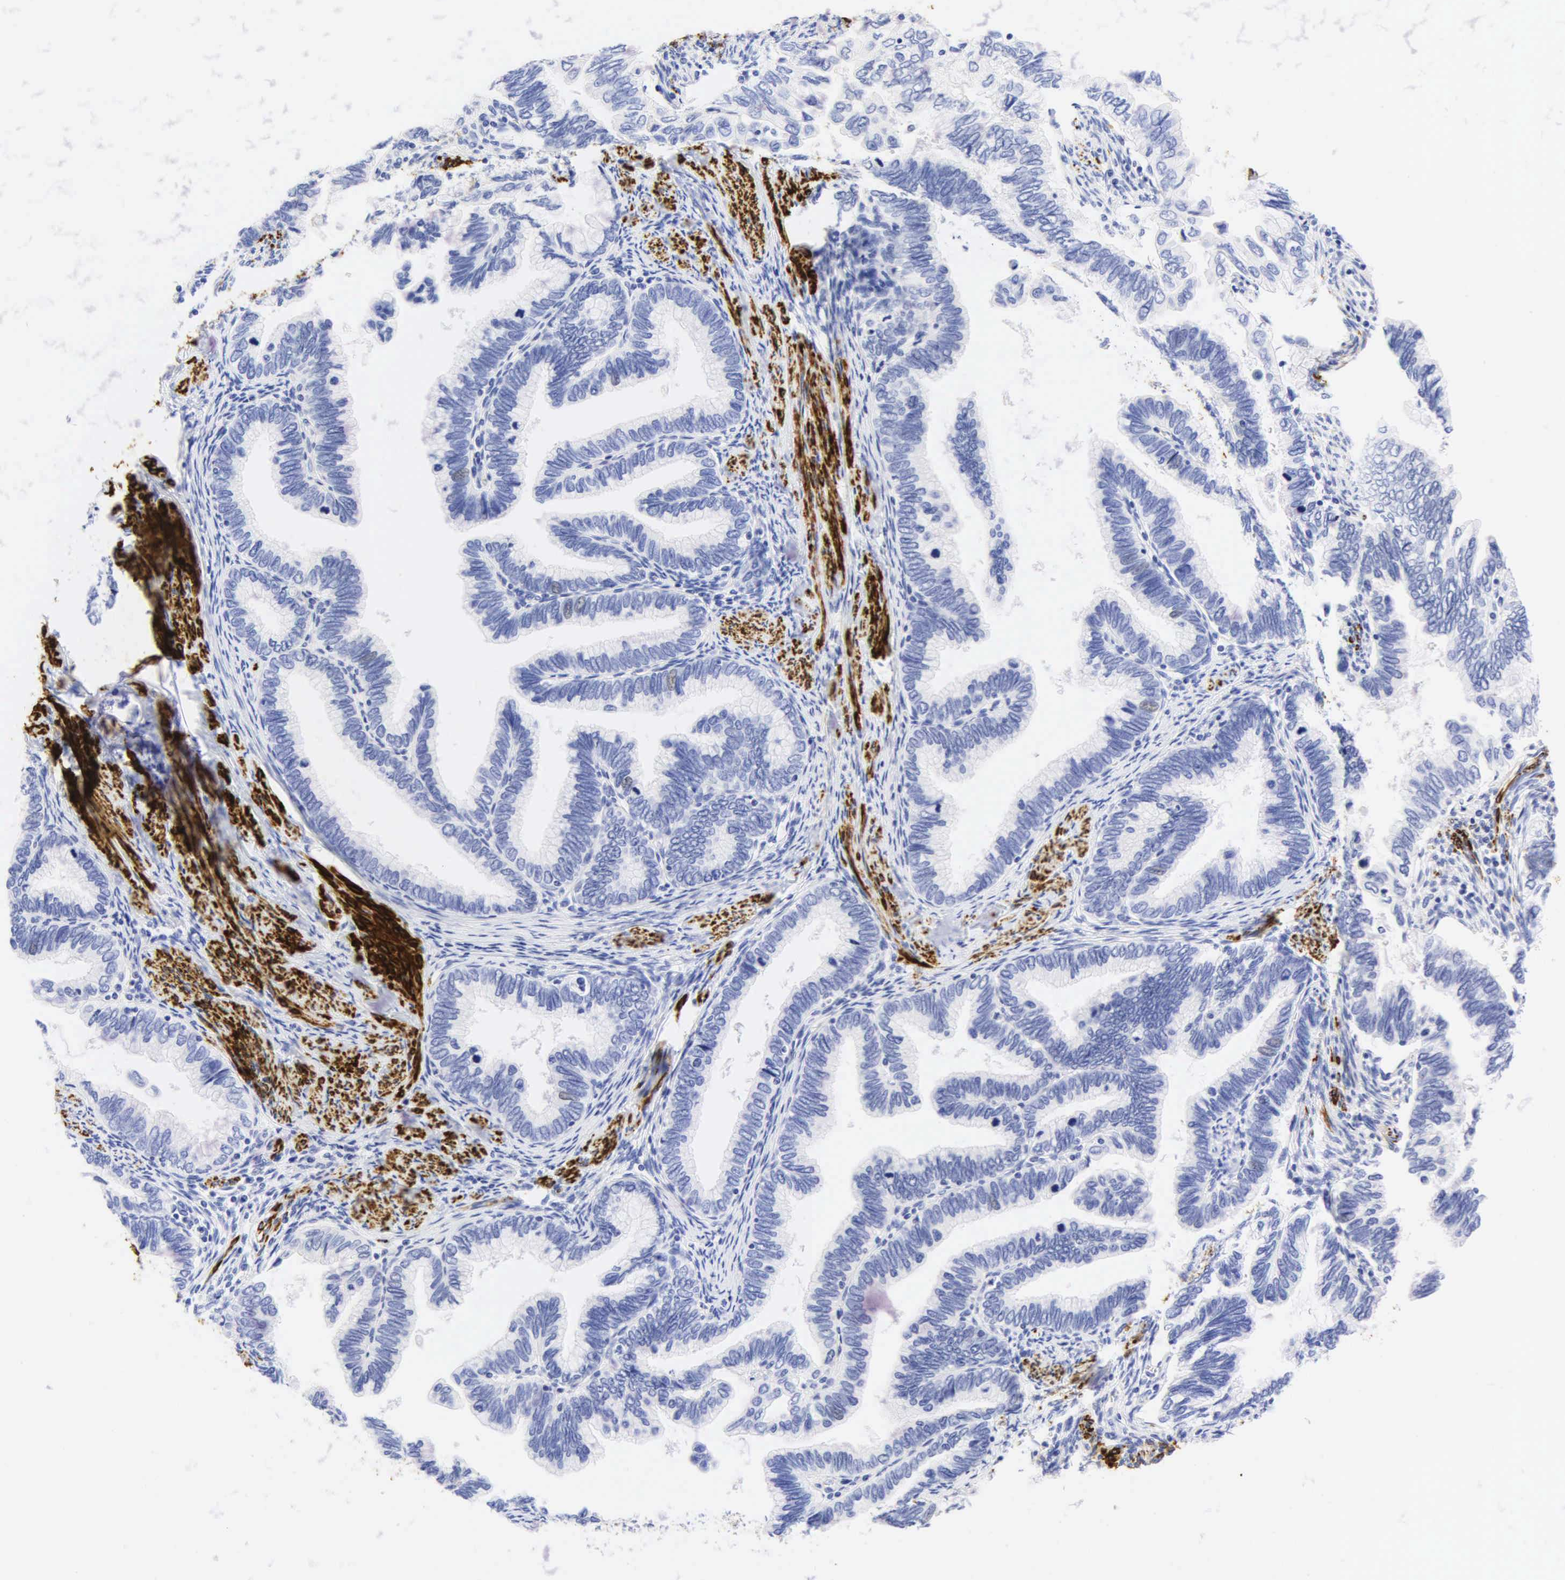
{"staining": {"intensity": "negative", "quantity": "none", "location": "none"}, "tissue": "cervical cancer", "cell_type": "Tumor cells", "image_type": "cancer", "snomed": [{"axis": "morphology", "description": "Adenocarcinoma, NOS"}, {"axis": "topography", "description": "Cervix"}], "caption": "This is an IHC image of human cervical cancer. There is no positivity in tumor cells.", "gene": "DES", "patient": {"sex": "female", "age": 49}}